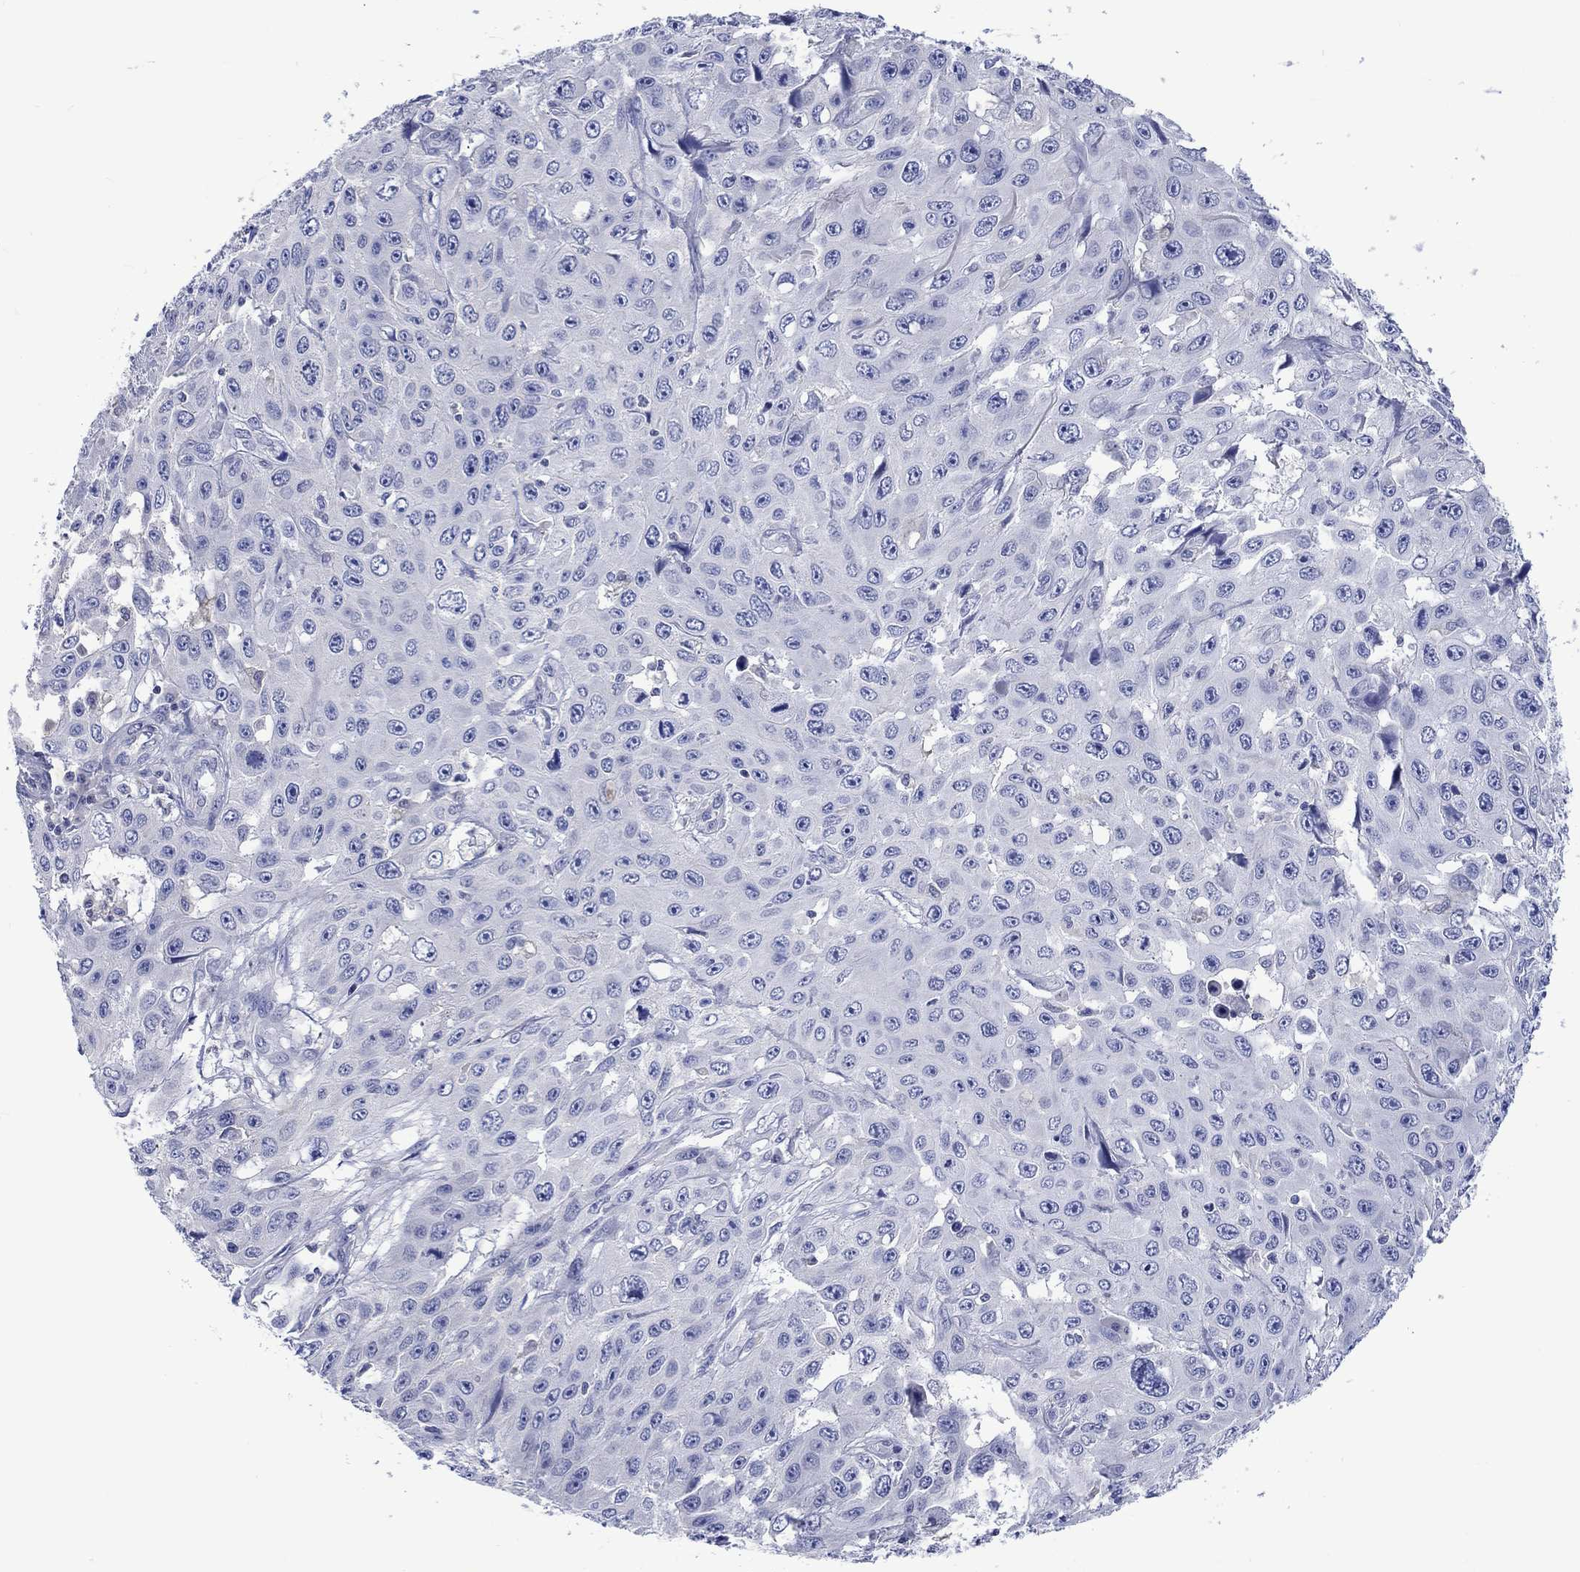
{"staining": {"intensity": "negative", "quantity": "none", "location": "none"}, "tissue": "skin cancer", "cell_type": "Tumor cells", "image_type": "cancer", "snomed": [{"axis": "morphology", "description": "Squamous cell carcinoma, NOS"}, {"axis": "topography", "description": "Skin"}], "caption": "A photomicrograph of skin squamous cell carcinoma stained for a protein exhibits no brown staining in tumor cells.", "gene": "TOMM20L", "patient": {"sex": "male", "age": 82}}